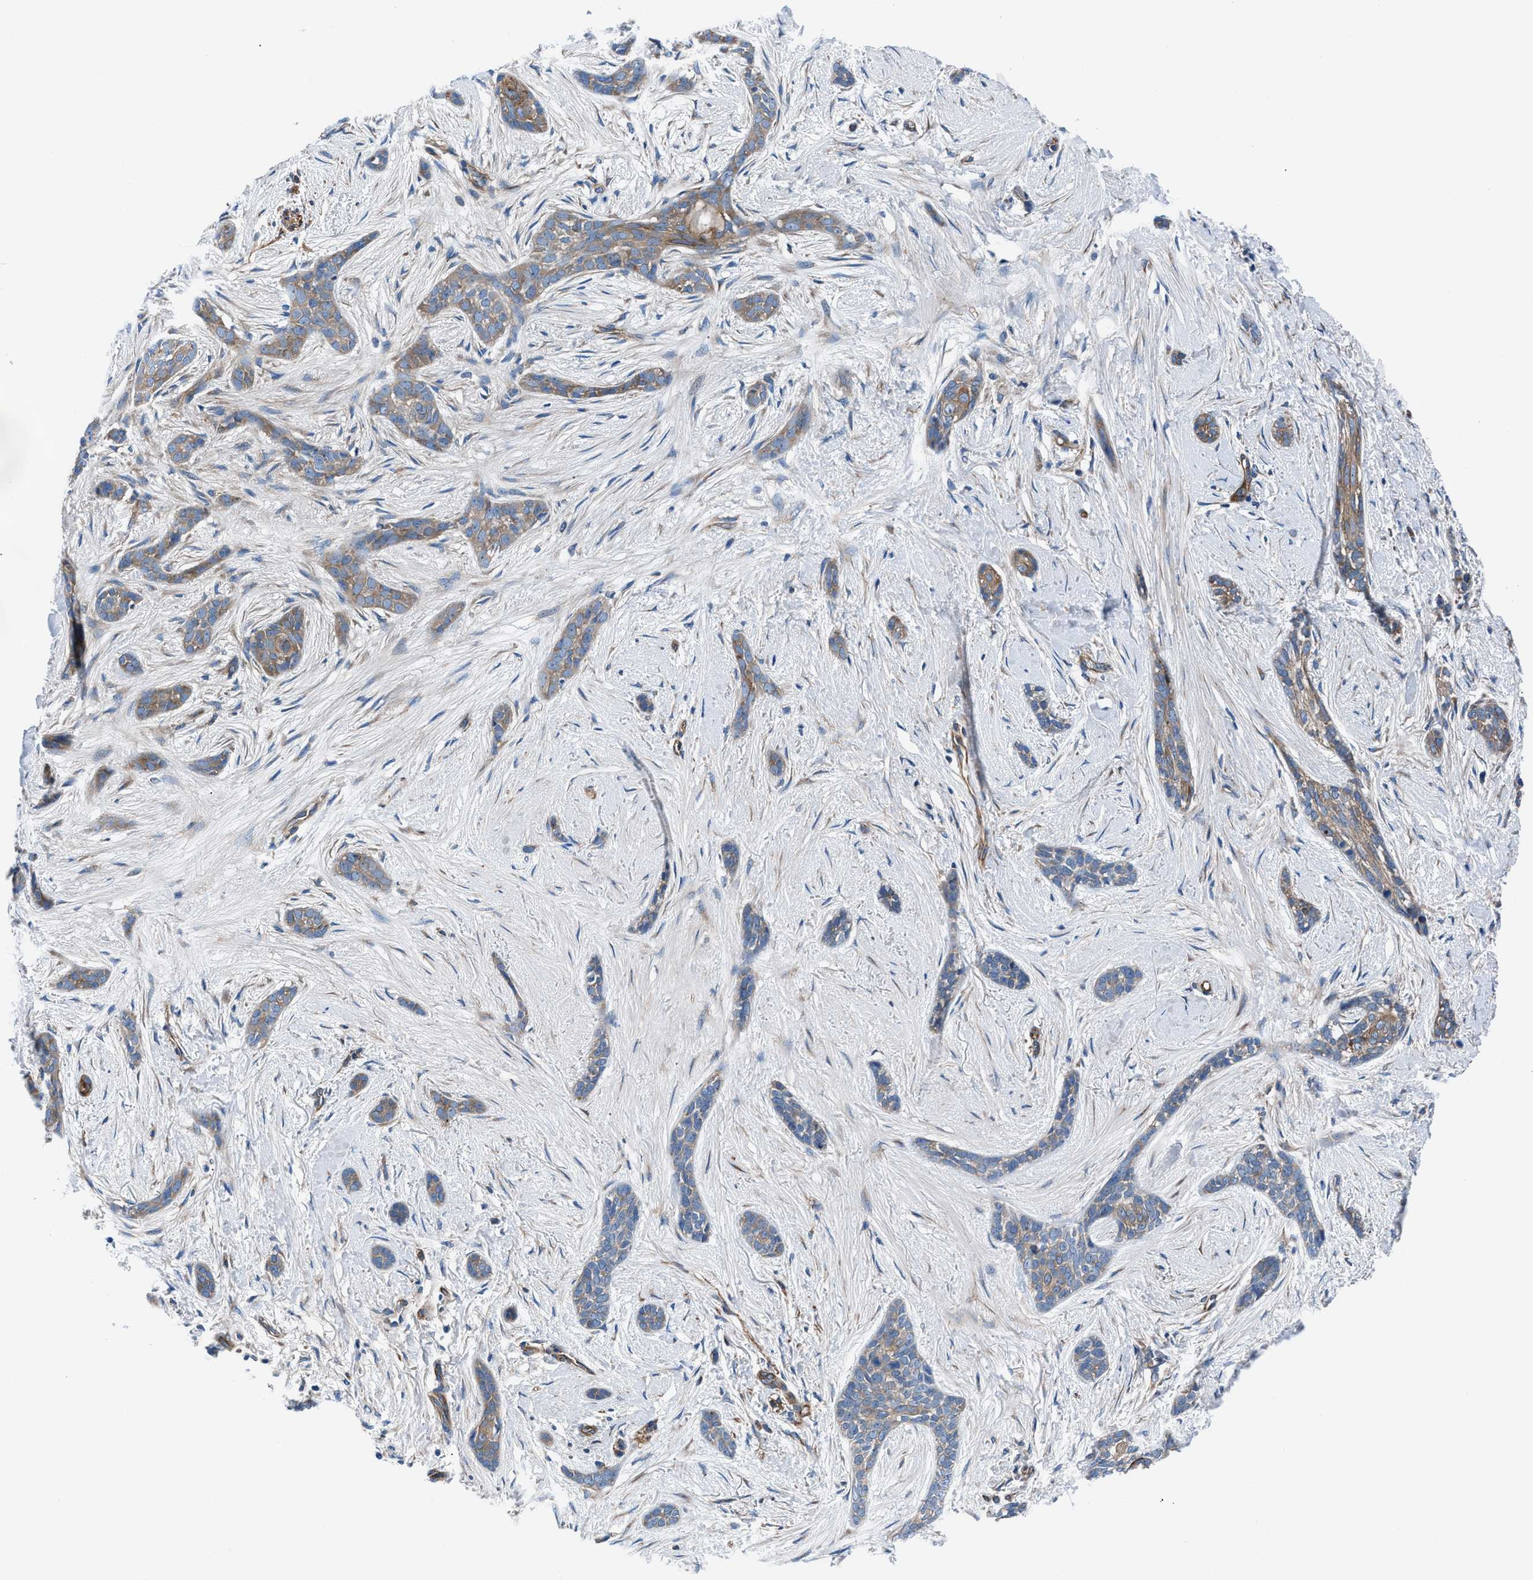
{"staining": {"intensity": "weak", "quantity": ">75%", "location": "cytoplasmic/membranous"}, "tissue": "skin cancer", "cell_type": "Tumor cells", "image_type": "cancer", "snomed": [{"axis": "morphology", "description": "Basal cell carcinoma"}, {"axis": "morphology", "description": "Adnexal tumor, benign"}, {"axis": "topography", "description": "Skin"}], "caption": "An image of human benign adnexal tumor (skin) stained for a protein reveals weak cytoplasmic/membranous brown staining in tumor cells. (brown staining indicates protein expression, while blue staining denotes nuclei).", "gene": "TRIP4", "patient": {"sex": "female", "age": 42}}